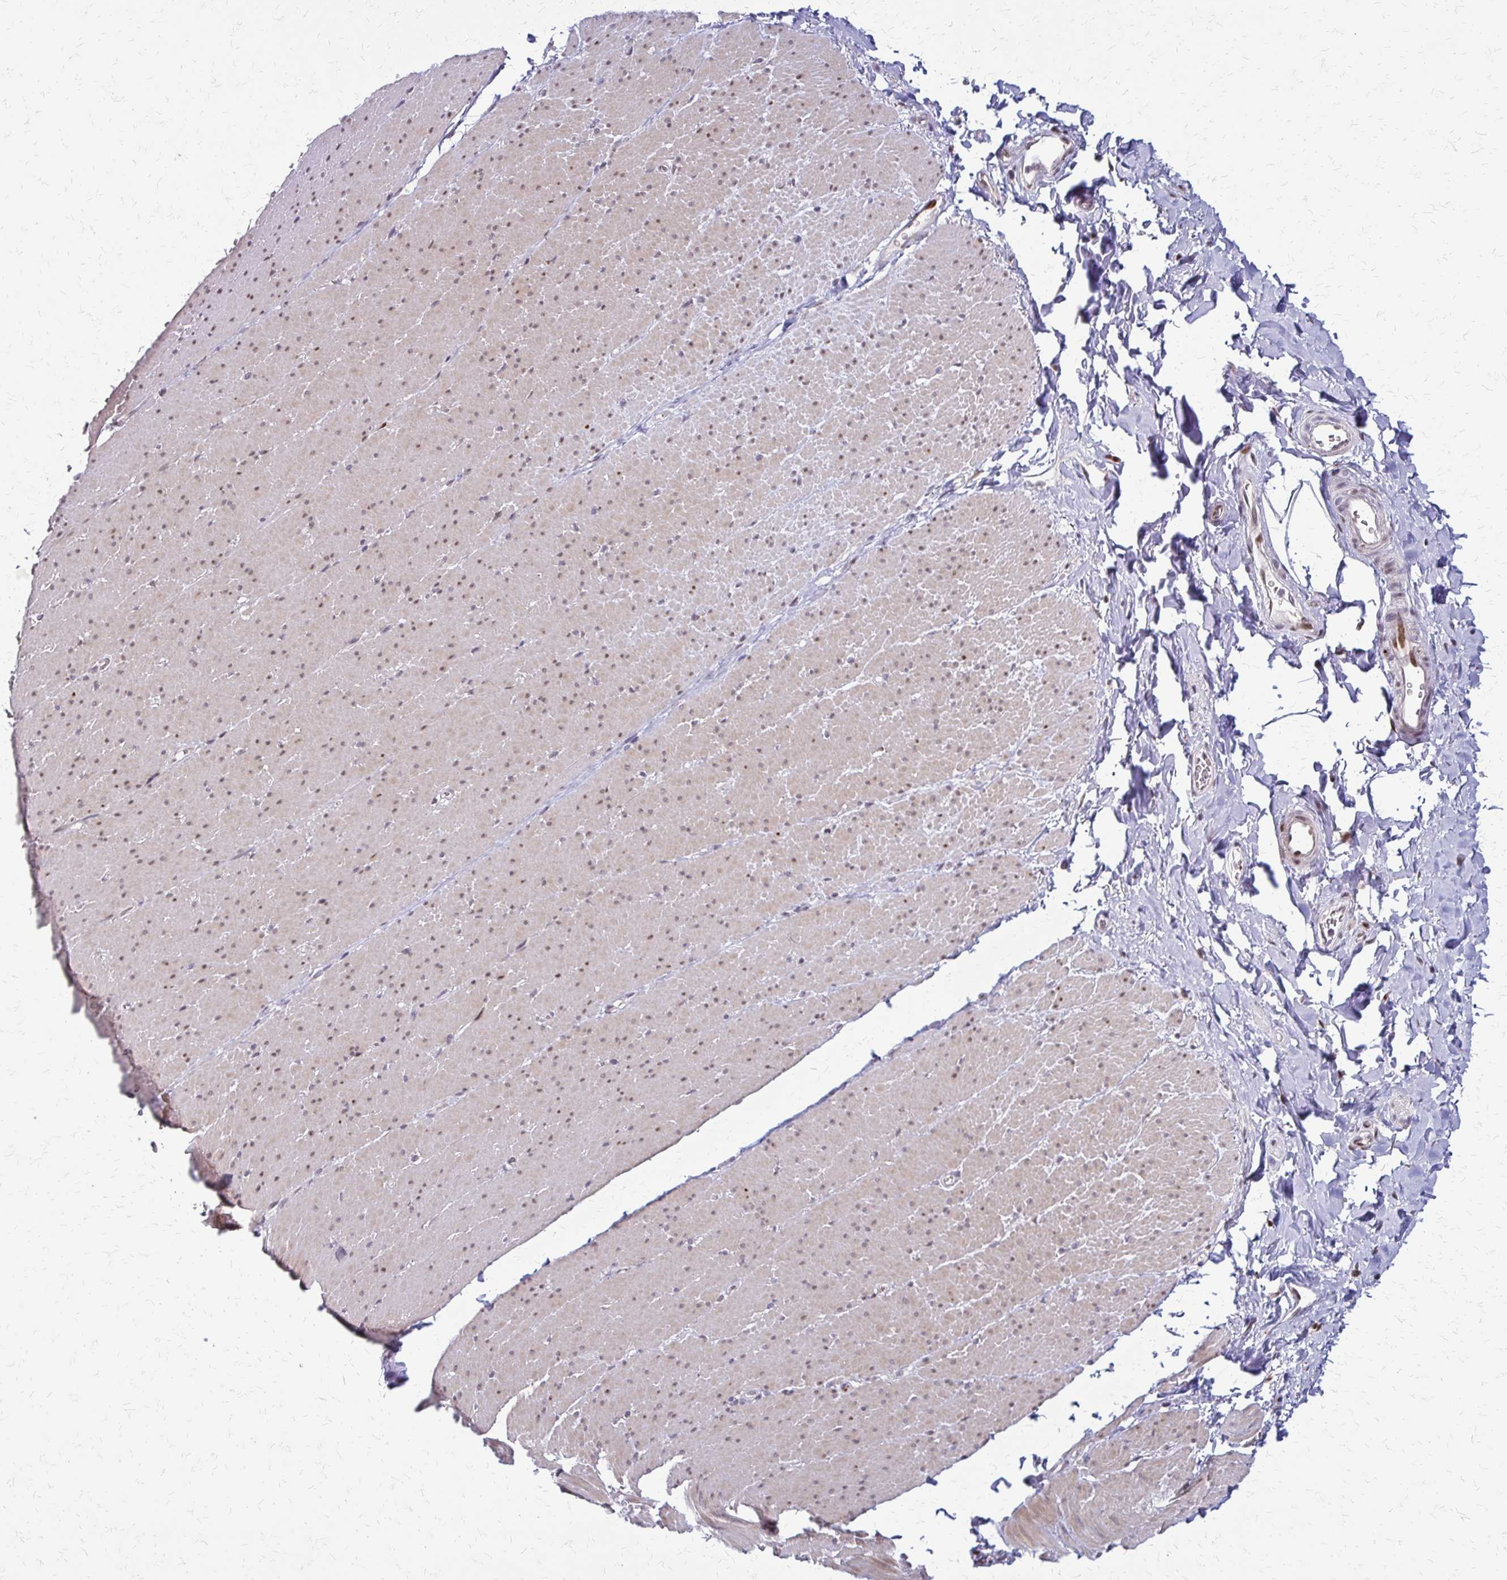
{"staining": {"intensity": "moderate", "quantity": "25%-75%", "location": "cytoplasmic/membranous,nuclear"}, "tissue": "smooth muscle", "cell_type": "Smooth muscle cells", "image_type": "normal", "snomed": [{"axis": "morphology", "description": "Normal tissue, NOS"}, {"axis": "topography", "description": "Smooth muscle"}, {"axis": "topography", "description": "Rectum"}], "caption": "A medium amount of moderate cytoplasmic/membranous,nuclear expression is seen in approximately 25%-75% of smooth muscle cells in unremarkable smooth muscle.", "gene": "TRIR", "patient": {"sex": "male", "age": 53}}